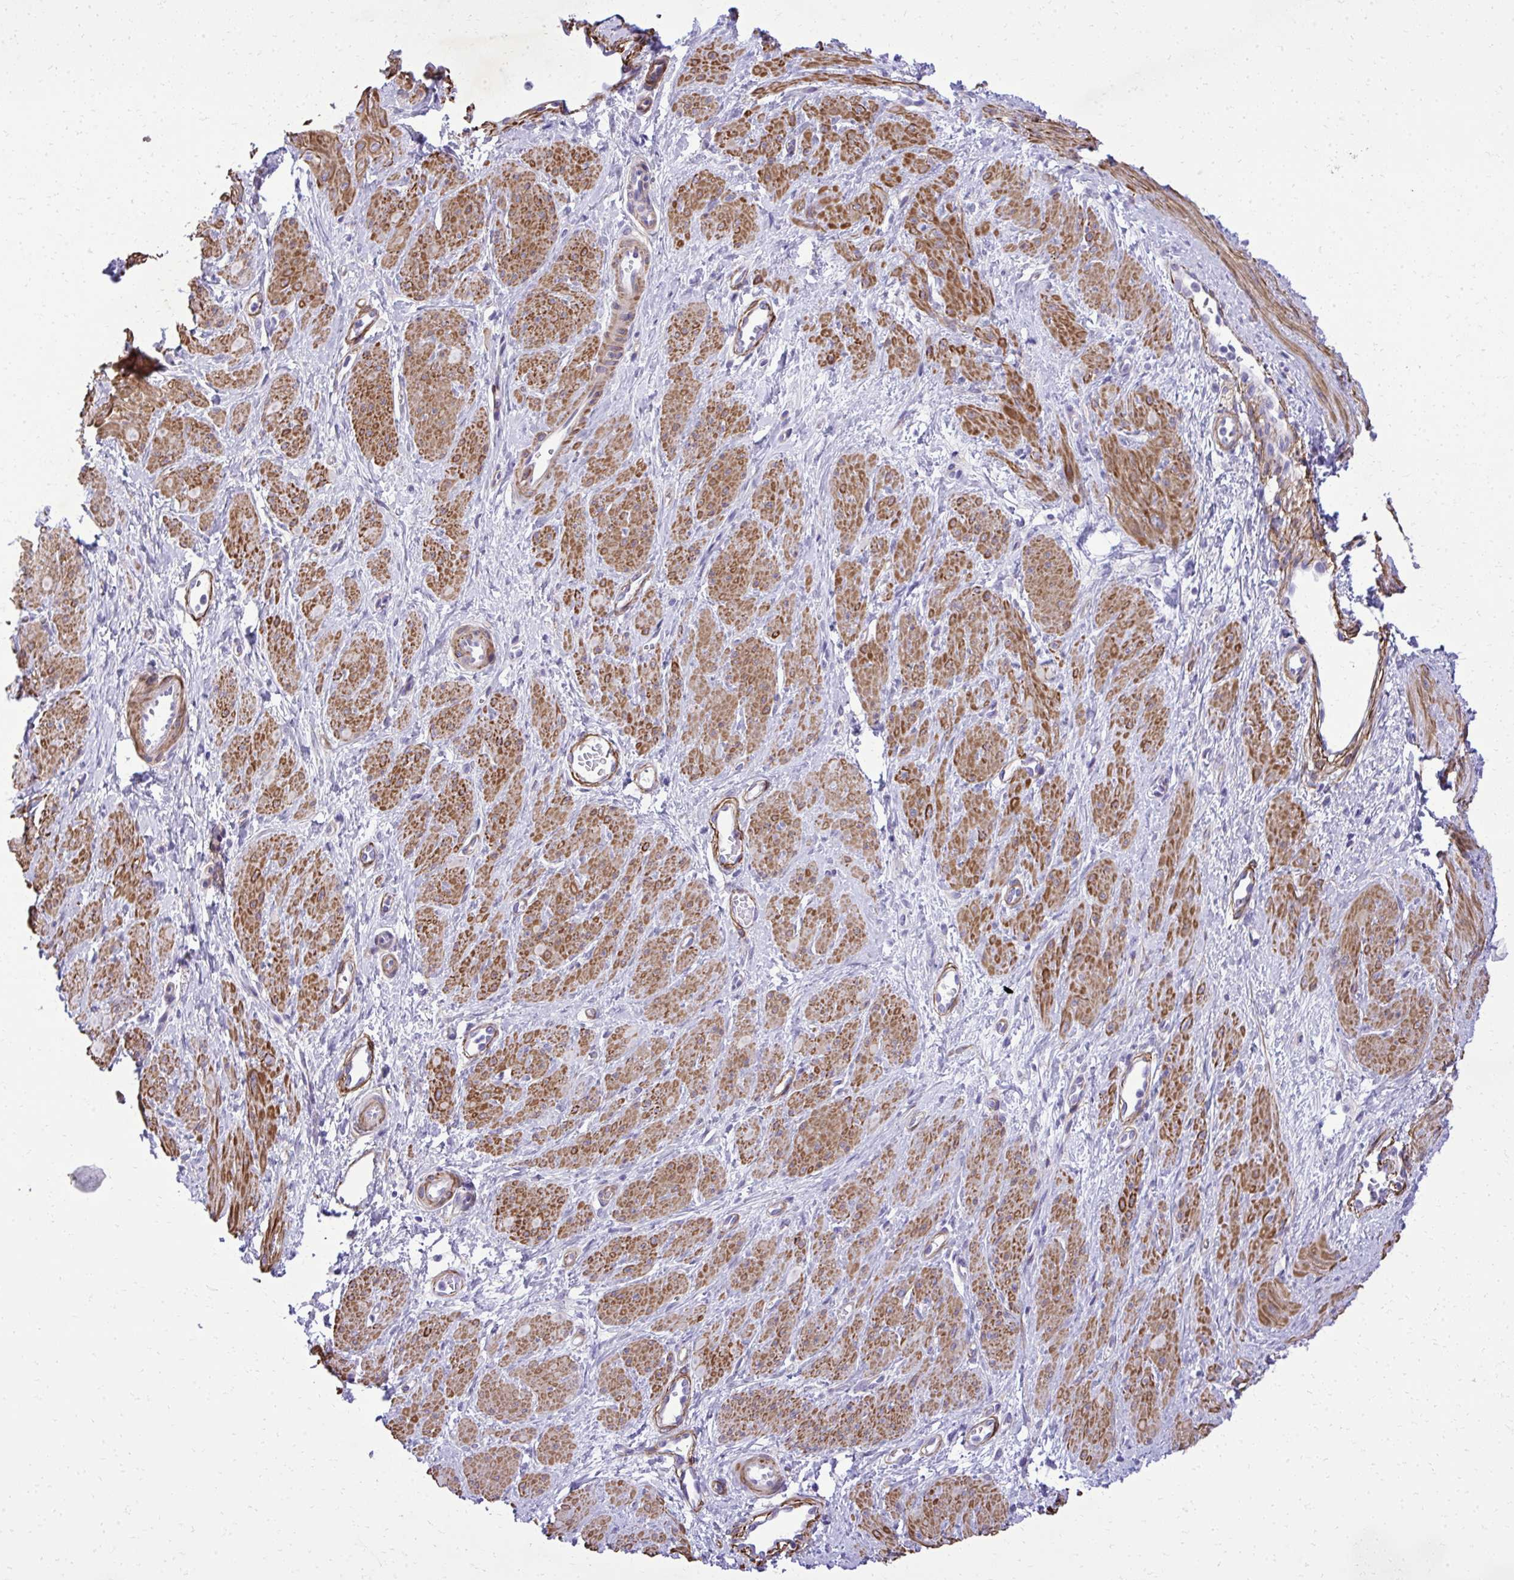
{"staining": {"intensity": "moderate", "quantity": "25%-75%", "location": "cytoplasmic/membranous"}, "tissue": "smooth muscle", "cell_type": "Smooth muscle cells", "image_type": "normal", "snomed": [{"axis": "morphology", "description": "Normal tissue, NOS"}, {"axis": "topography", "description": "Smooth muscle"}, {"axis": "topography", "description": "Uterus"}], "caption": "Protein expression analysis of unremarkable human smooth muscle reveals moderate cytoplasmic/membranous staining in about 25%-75% of smooth muscle cells. Immunohistochemistry (ihc) stains the protein in brown and the nuclei are stained blue.", "gene": "PITPNM3", "patient": {"sex": "female", "age": 39}}